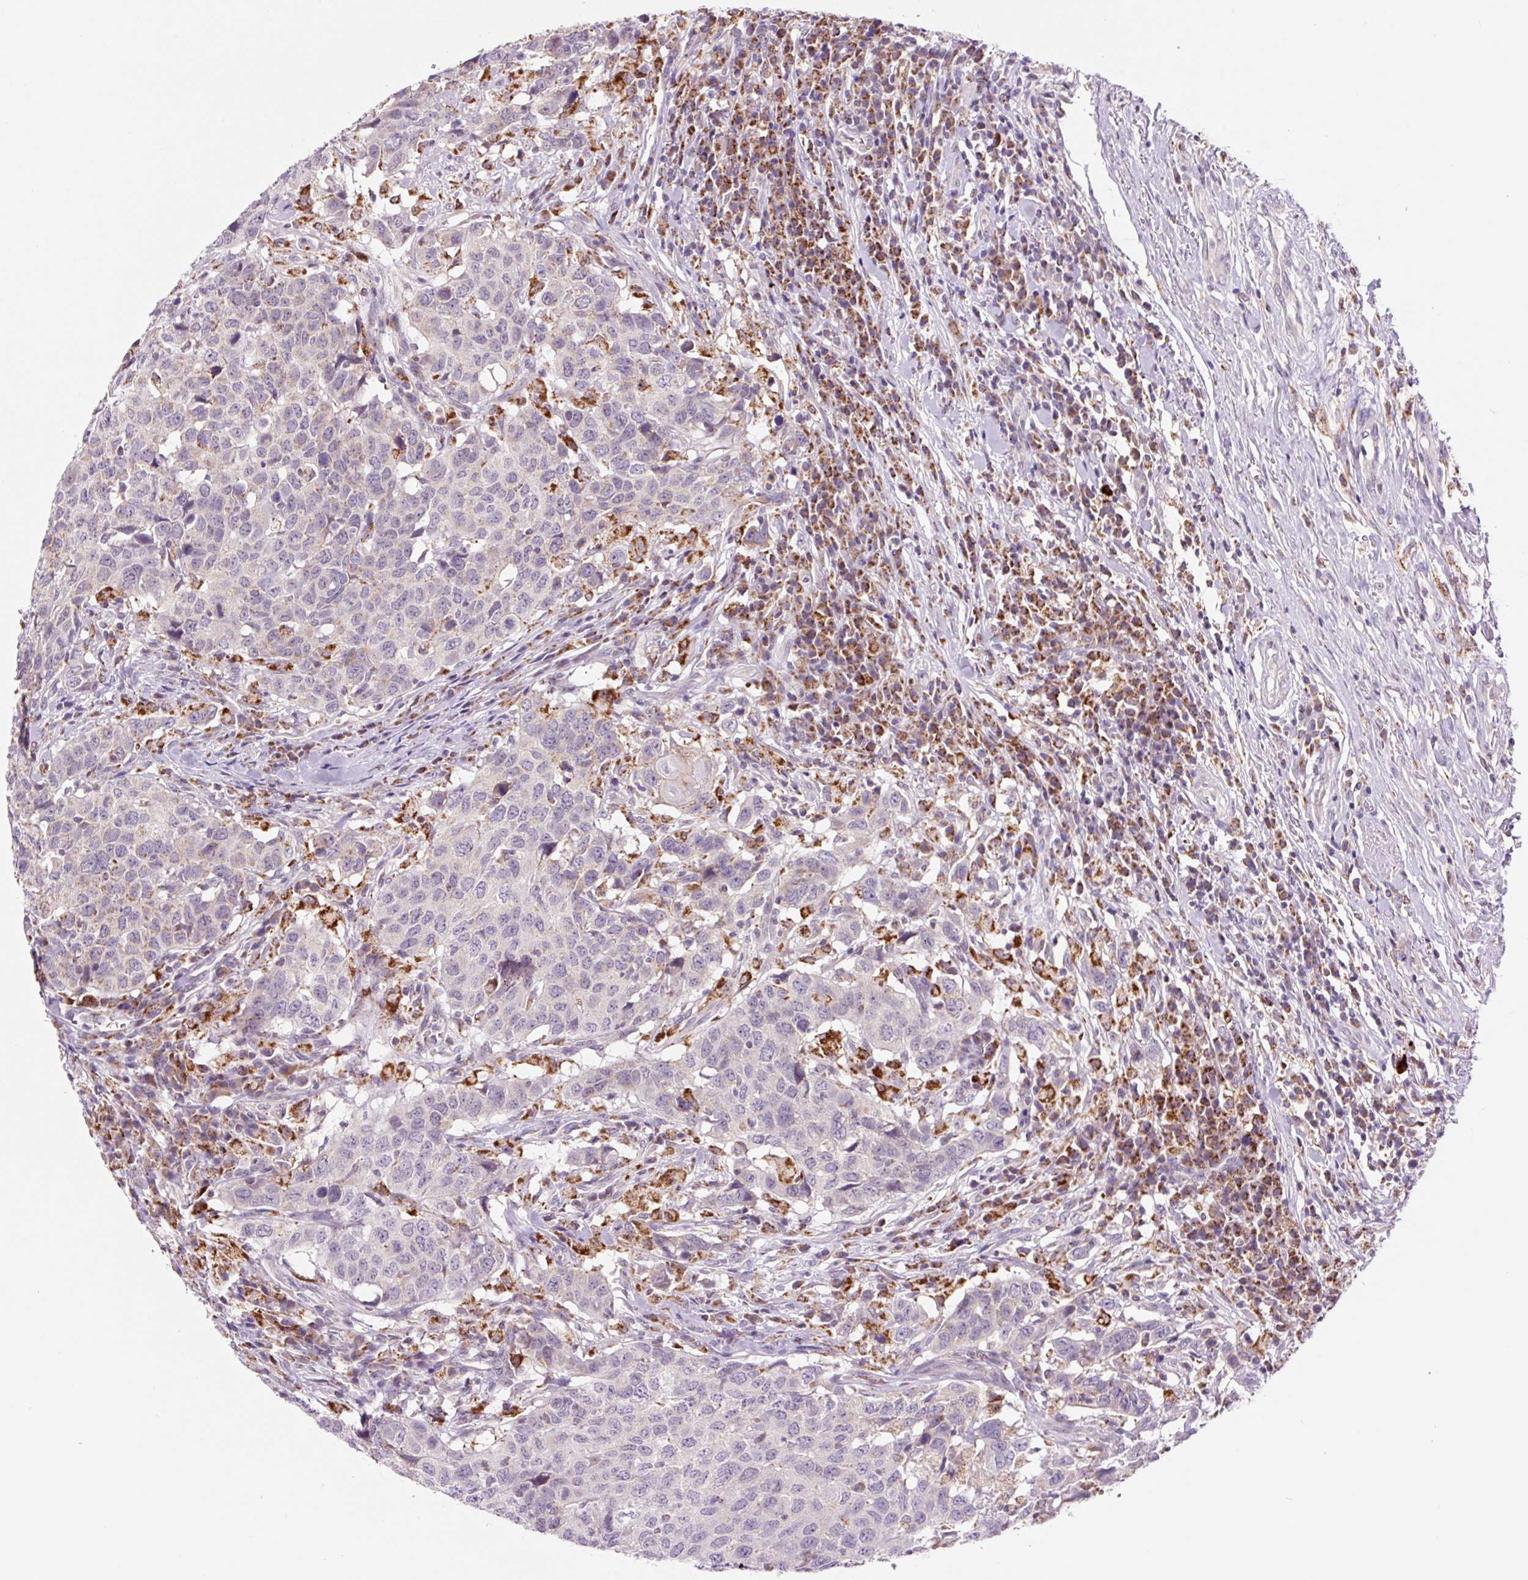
{"staining": {"intensity": "negative", "quantity": "none", "location": "none"}, "tissue": "head and neck cancer", "cell_type": "Tumor cells", "image_type": "cancer", "snomed": [{"axis": "morphology", "description": "Normal tissue, NOS"}, {"axis": "morphology", "description": "Squamous cell carcinoma, NOS"}, {"axis": "topography", "description": "Skeletal muscle"}, {"axis": "topography", "description": "Vascular tissue"}, {"axis": "topography", "description": "Peripheral nerve tissue"}, {"axis": "topography", "description": "Head-Neck"}], "caption": "There is no significant staining in tumor cells of head and neck cancer.", "gene": "PCK2", "patient": {"sex": "male", "age": 66}}